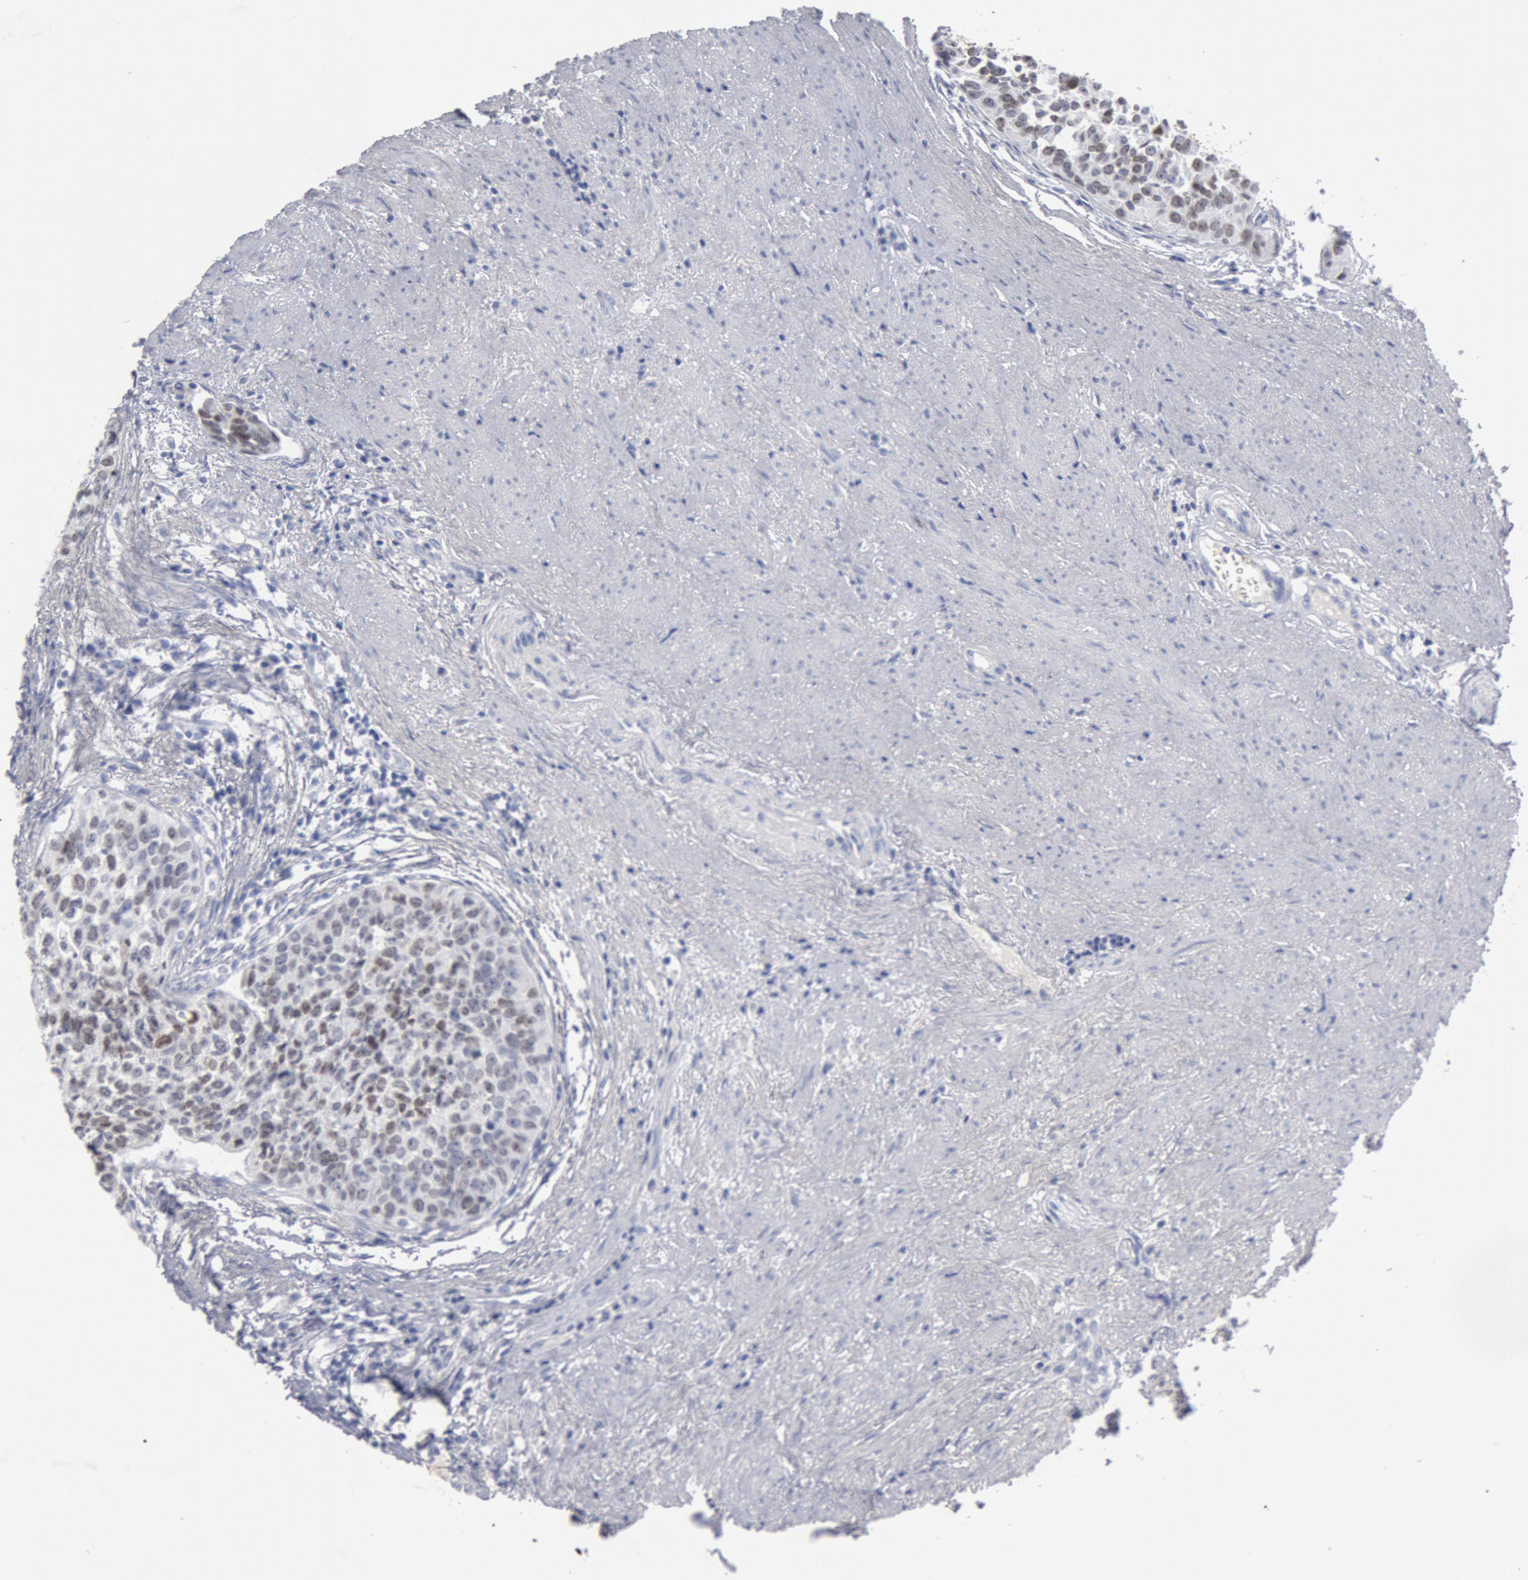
{"staining": {"intensity": "weak", "quantity": "25%-75%", "location": "nuclear"}, "tissue": "urothelial cancer", "cell_type": "Tumor cells", "image_type": "cancer", "snomed": [{"axis": "morphology", "description": "Urothelial carcinoma, High grade"}, {"axis": "topography", "description": "Urinary bladder"}], "caption": "Urothelial cancer stained with IHC displays weak nuclear staining in approximately 25%-75% of tumor cells.", "gene": "FOXA2", "patient": {"sex": "male", "age": 81}}